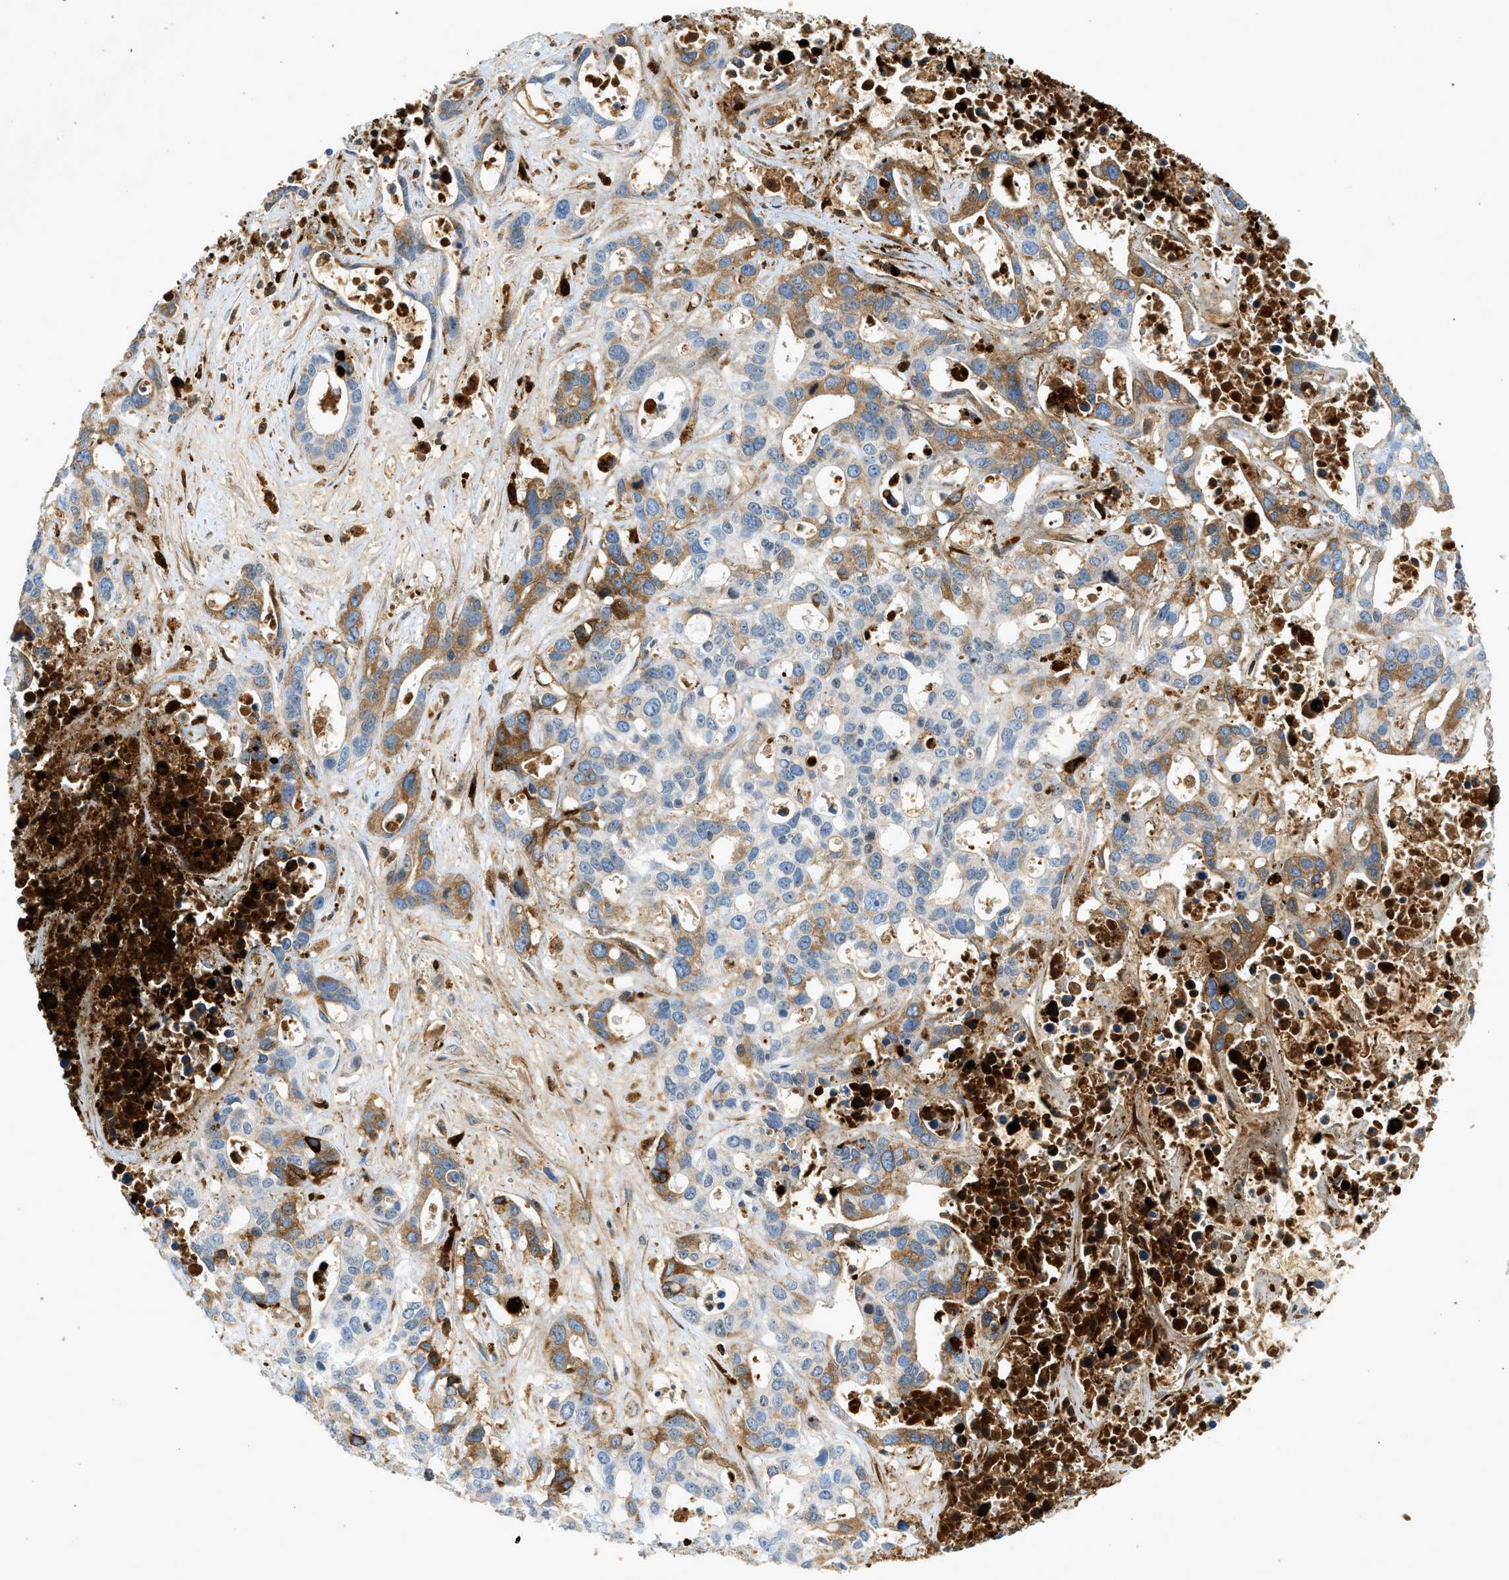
{"staining": {"intensity": "moderate", "quantity": "25%-75%", "location": "cytoplasmic/membranous"}, "tissue": "liver cancer", "cell_type": "Tumor cells", "image_type": "cancer", "snomed": [{"axis": "morphology", "description": "Cholangiocarcinoma"}, {"axis": "topography", "description": "Liver"}], "caption": "DAB (3,3'-diaminobenzidine) immunohistochemical staining of liver cholangiocarcinoma demonstrates moderate cytoplasmic/membranous protein expression in approximately 25%-75% of tumor cells.", "gene": "F2", "patient": {"sex": "female", "age": 65}}